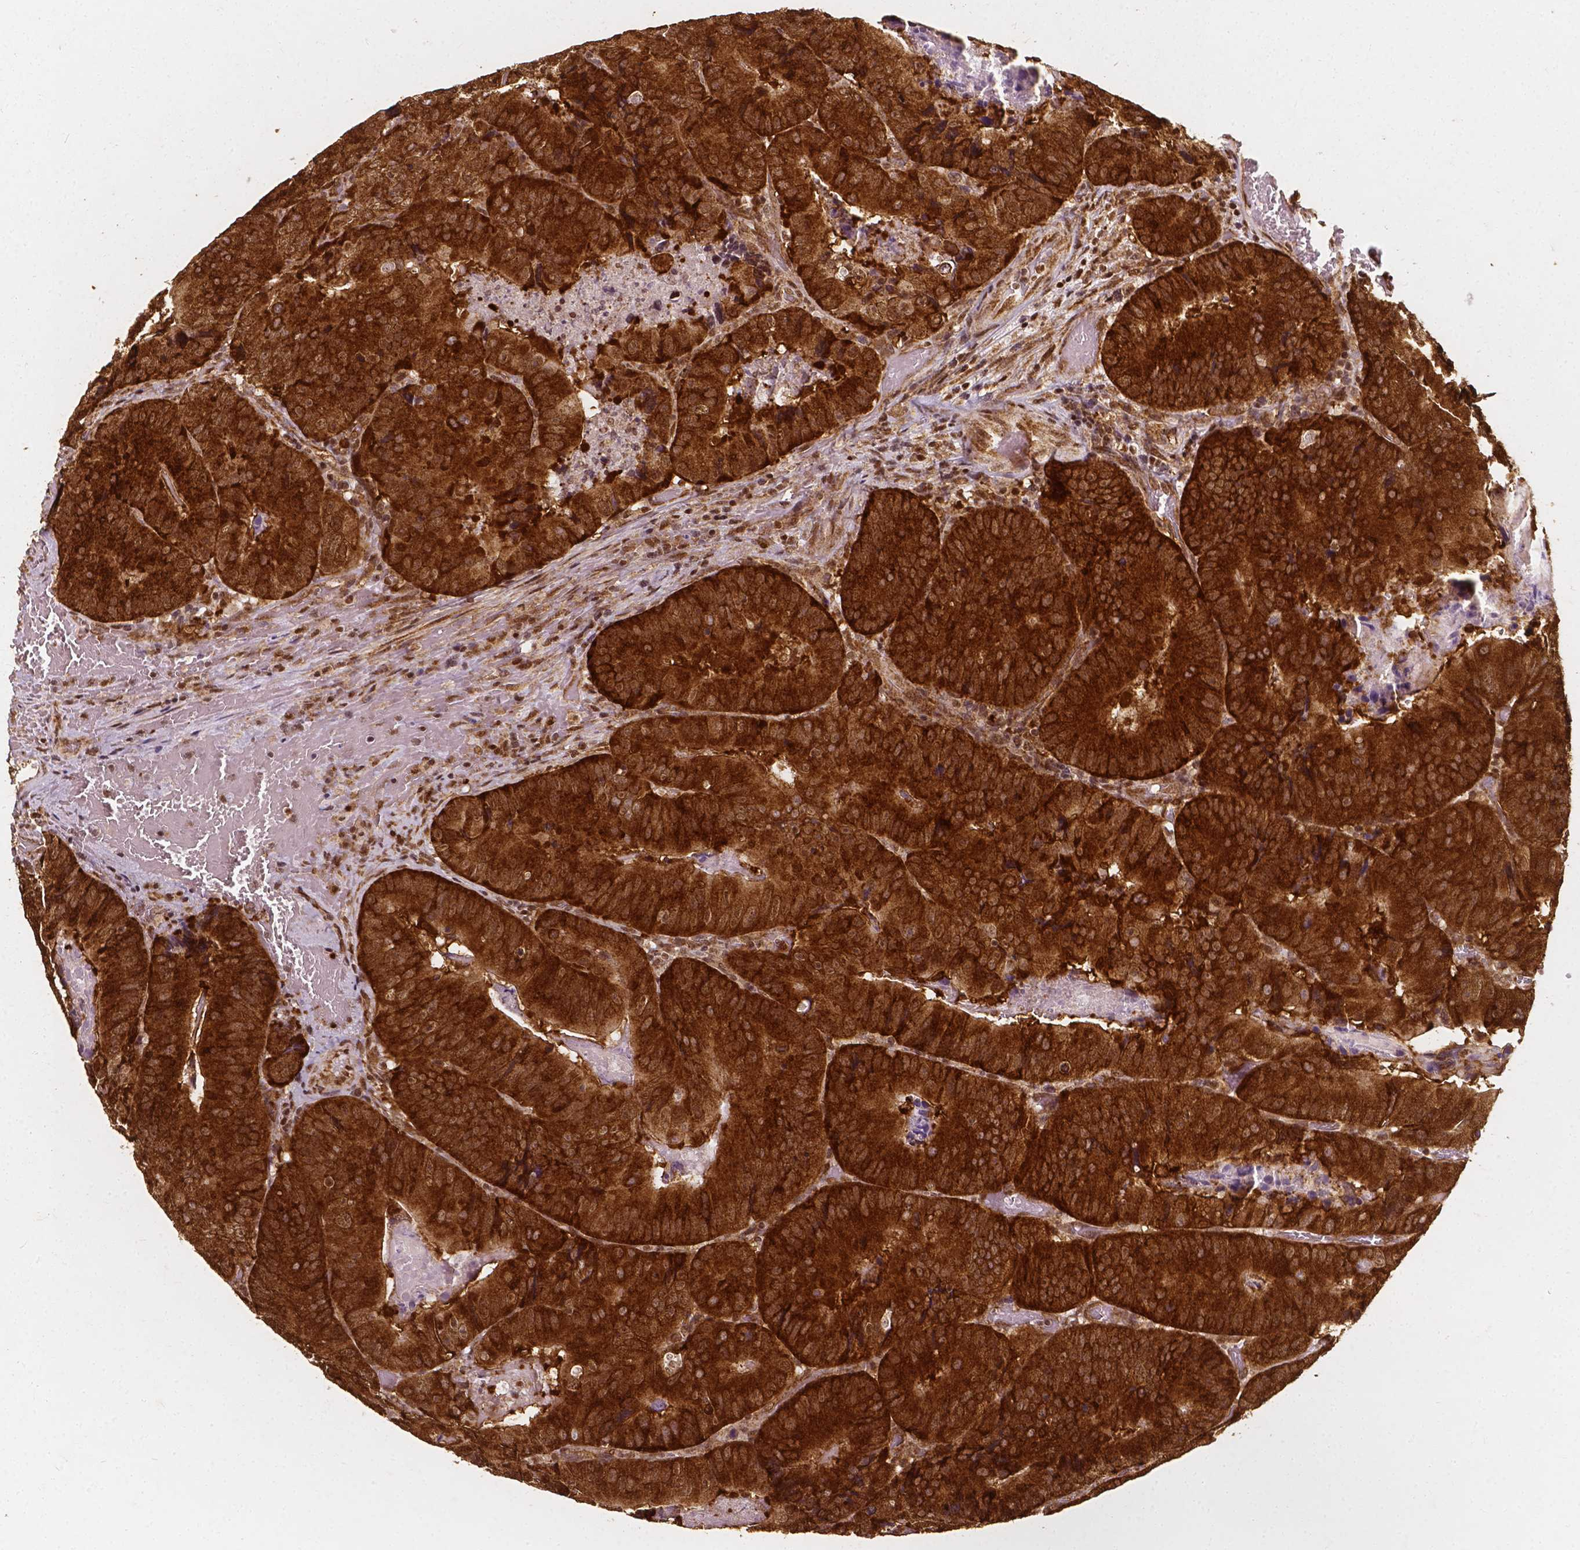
{"staining": {"intensity": "strong", "quantity": ">75%", "location": "cytoplasmic/membranous,nuclear"}, "tissue": "colorectal cancer", "cell_type": "Tumor cells", "image_type": "cancer", "snomed": [{"axis": "morphology", "description": "Adenocarcinoma, NOS"}, {"axis": "topography", "description": "Colon"}], "caption": "Tumor cells exhibit strong cytoplasmic/membranous and nuclear expression in approximately >75% of cells in adenocarcinoma (colorectal). (DAB IHC with brightfield microscopy, high magnification).", "gene": "SMN1", "patient": {"sex": "female", "age": 86}}